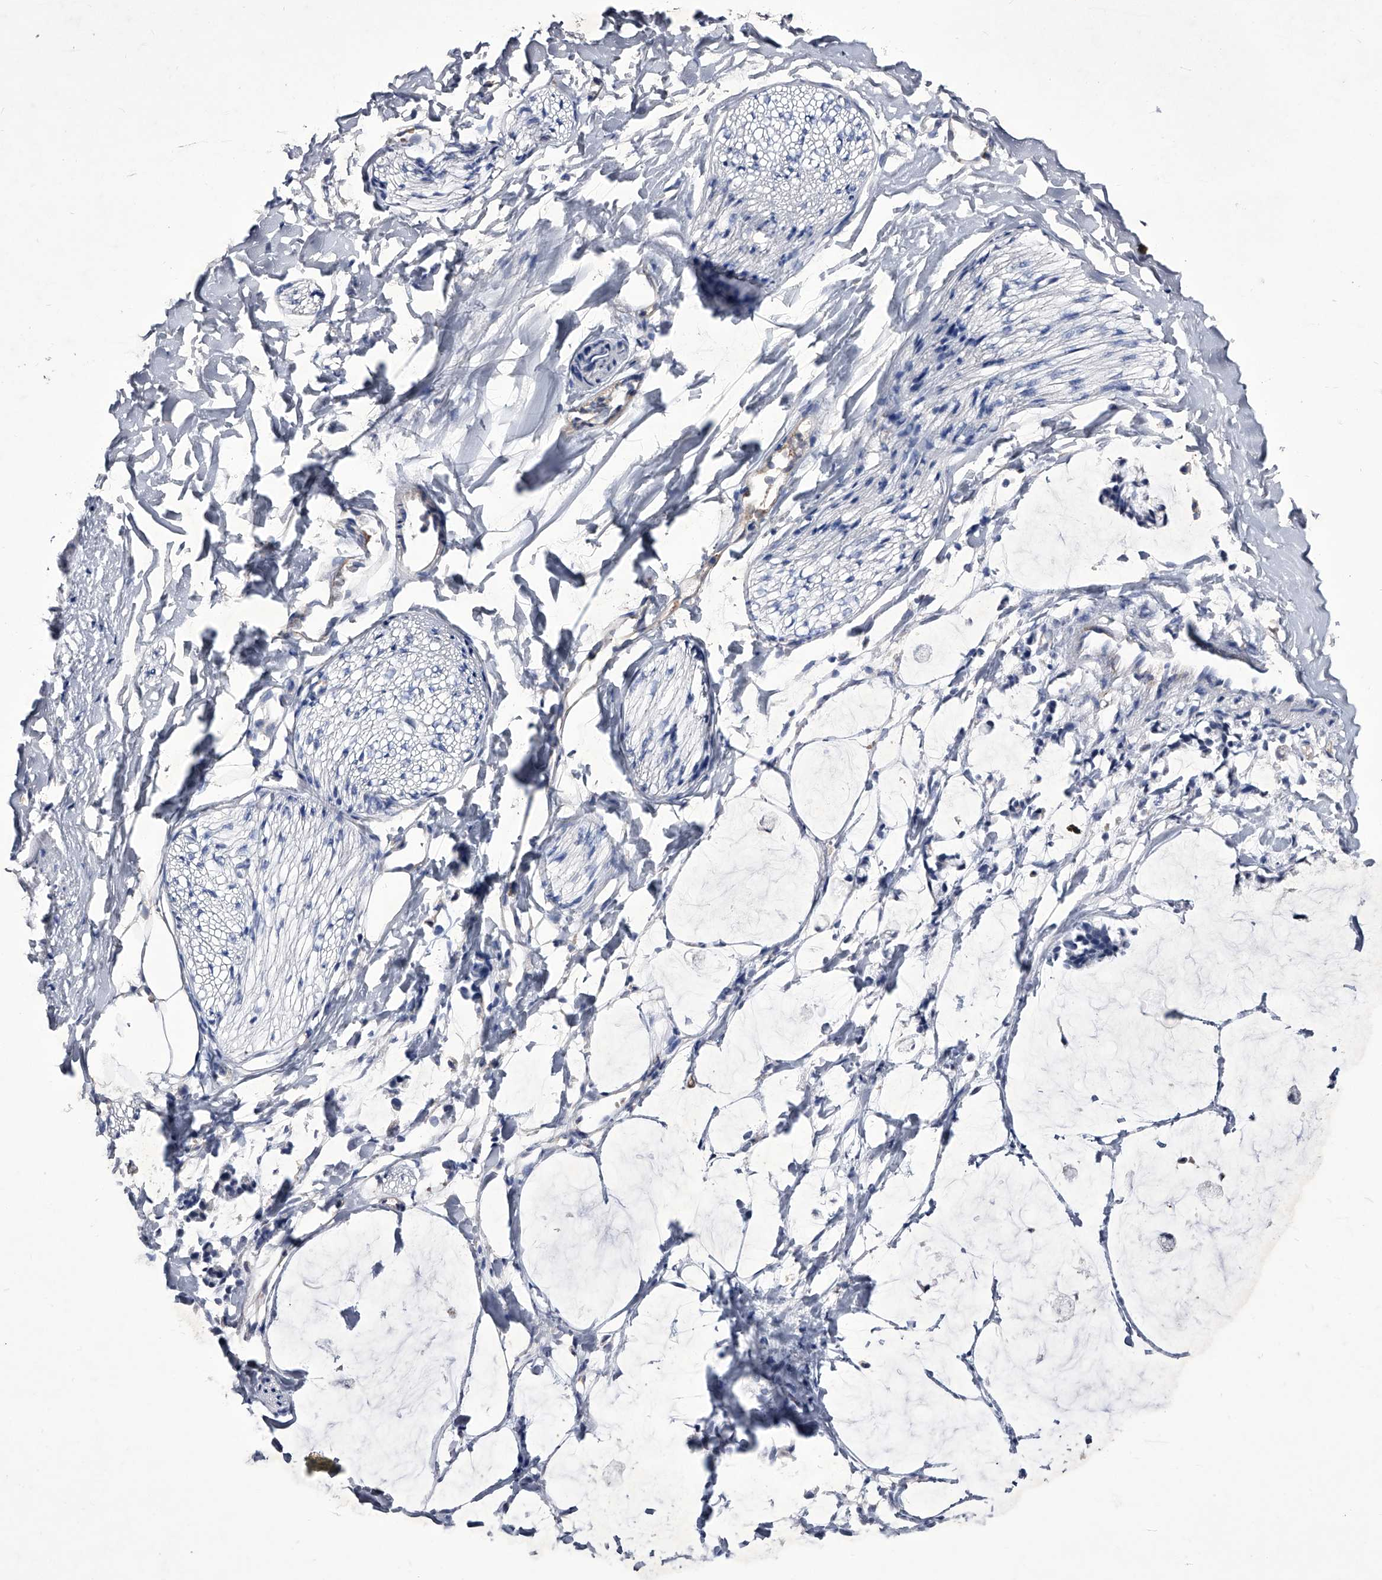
{"staining": {"intensity": "negative", "quantity": "none", "location": "none"}, "tissue": "adipose tissue", "cell_type": "Adipocytes", "image_type": "normal", "snomed": [{"axis": "morphology", "description": "Normal tissue, NOS"}, {"axis": "morphology", "description": "Adenocarcinoma, NOS"}, {"axis": "topography", "description": "Colon"}, {"axis": "topography", "description": "Peripheral nerve tissue"}], "caption": "The IHC image has no significant expression in adipocytes of adipose tissue. (DAB (3,3'-diaminobenzidine) immunohistochemistry with hematoxylin counter stain).", "gene": "CRISP2", "patient": {"sex": "male", "age": 14}}